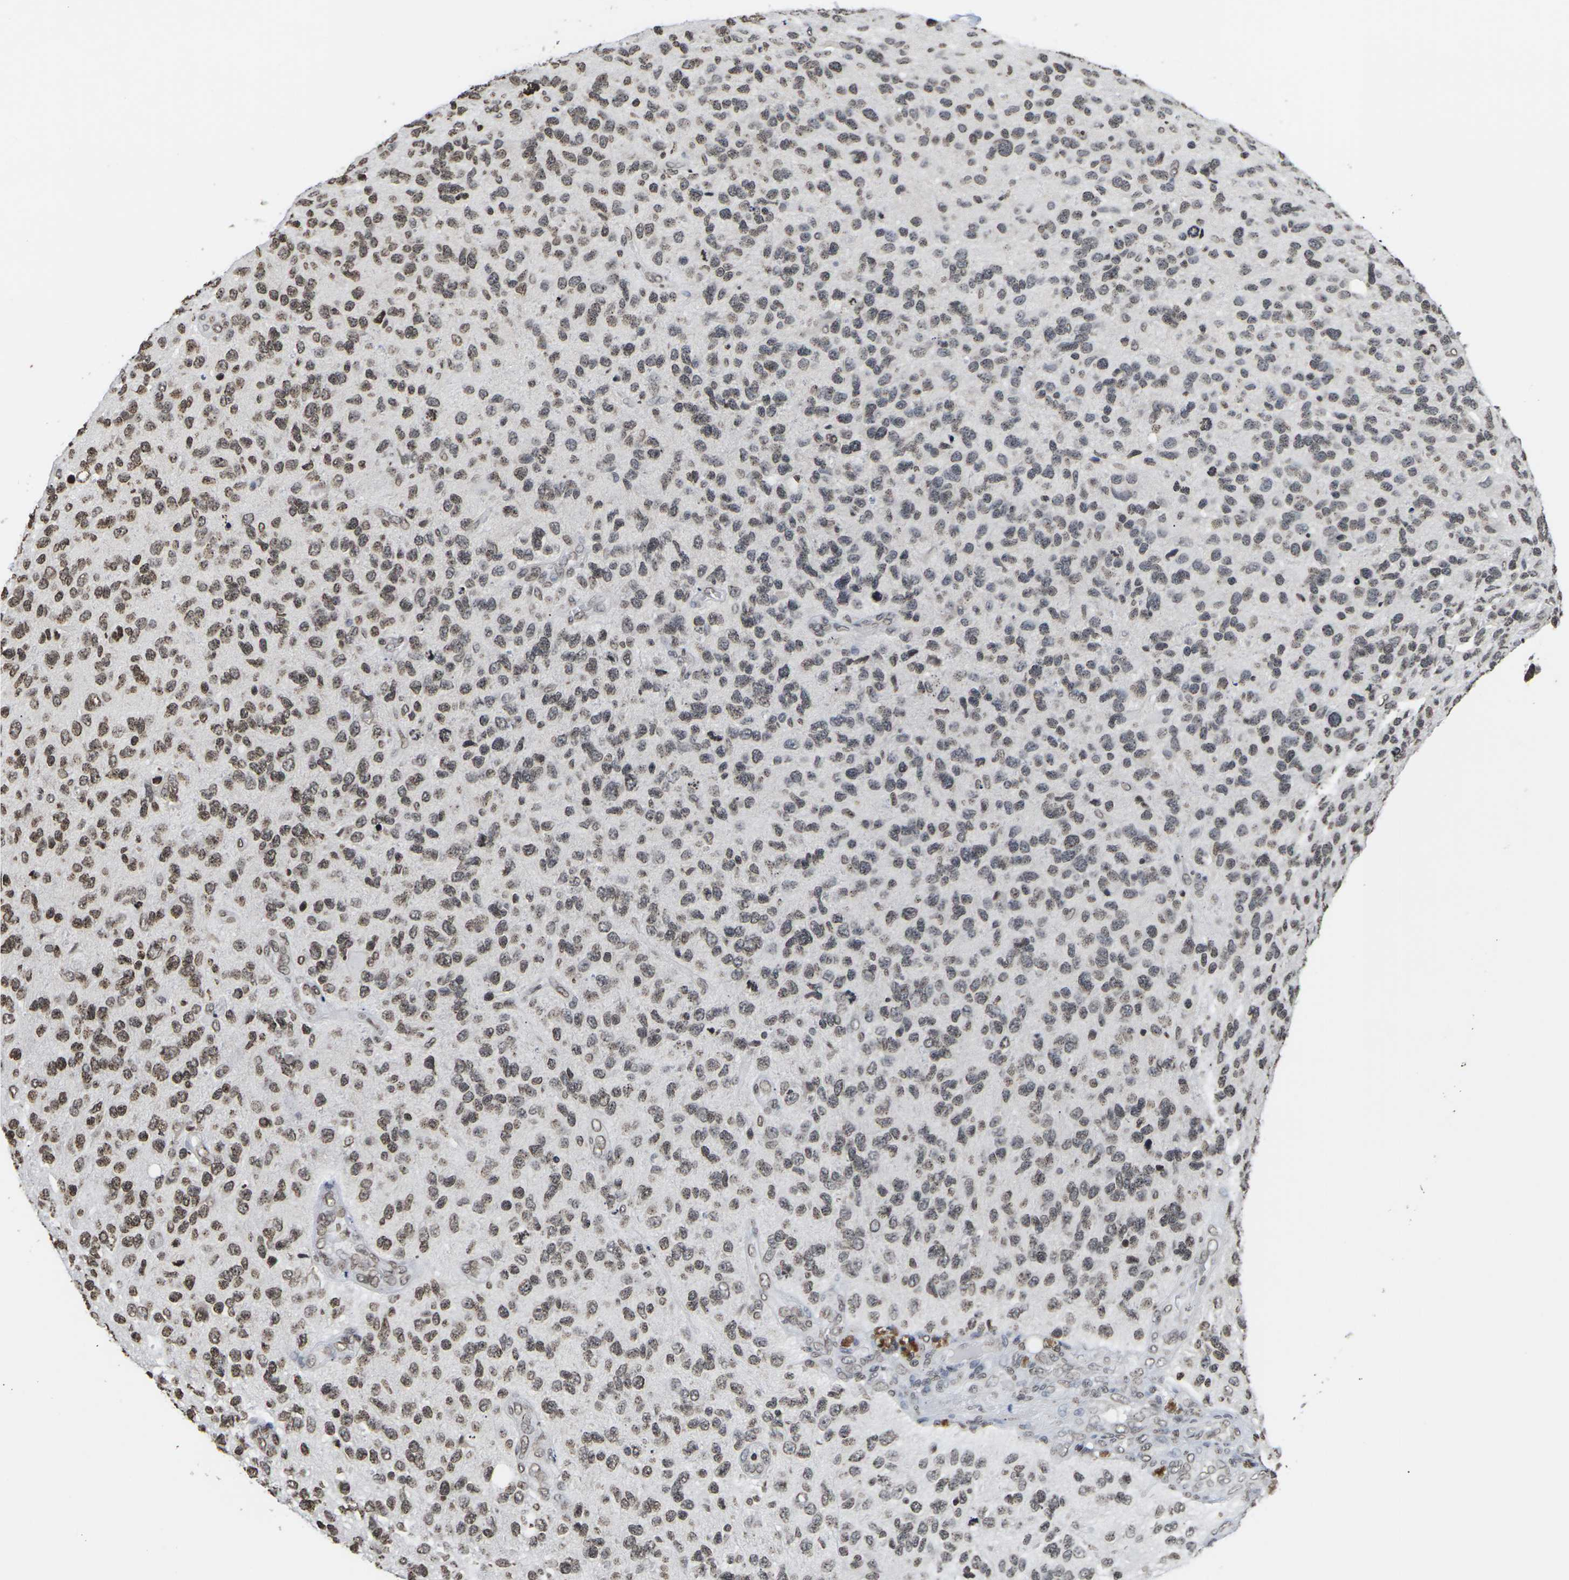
{"staining": {"intensity": "moderate", "quantity": "25%-75%", "location": "nuclear"}, "tissue": "glioma", "cell_type": "Tumor cells", "image_type": "cancer", "snomed": [{"axis": "morphology", "description": "Glioma, malignant, High grade"}, {"axis": "topography", "description": "Brain"}], "caption": "This histopathology image reveals immunohistochemistry (IHC) staining of glioma, with medium moderate nuclear staining in about 25%-75% of tumor cells.", "gene": "ETV5", "patient": {"sex": "female", "age": 58}}